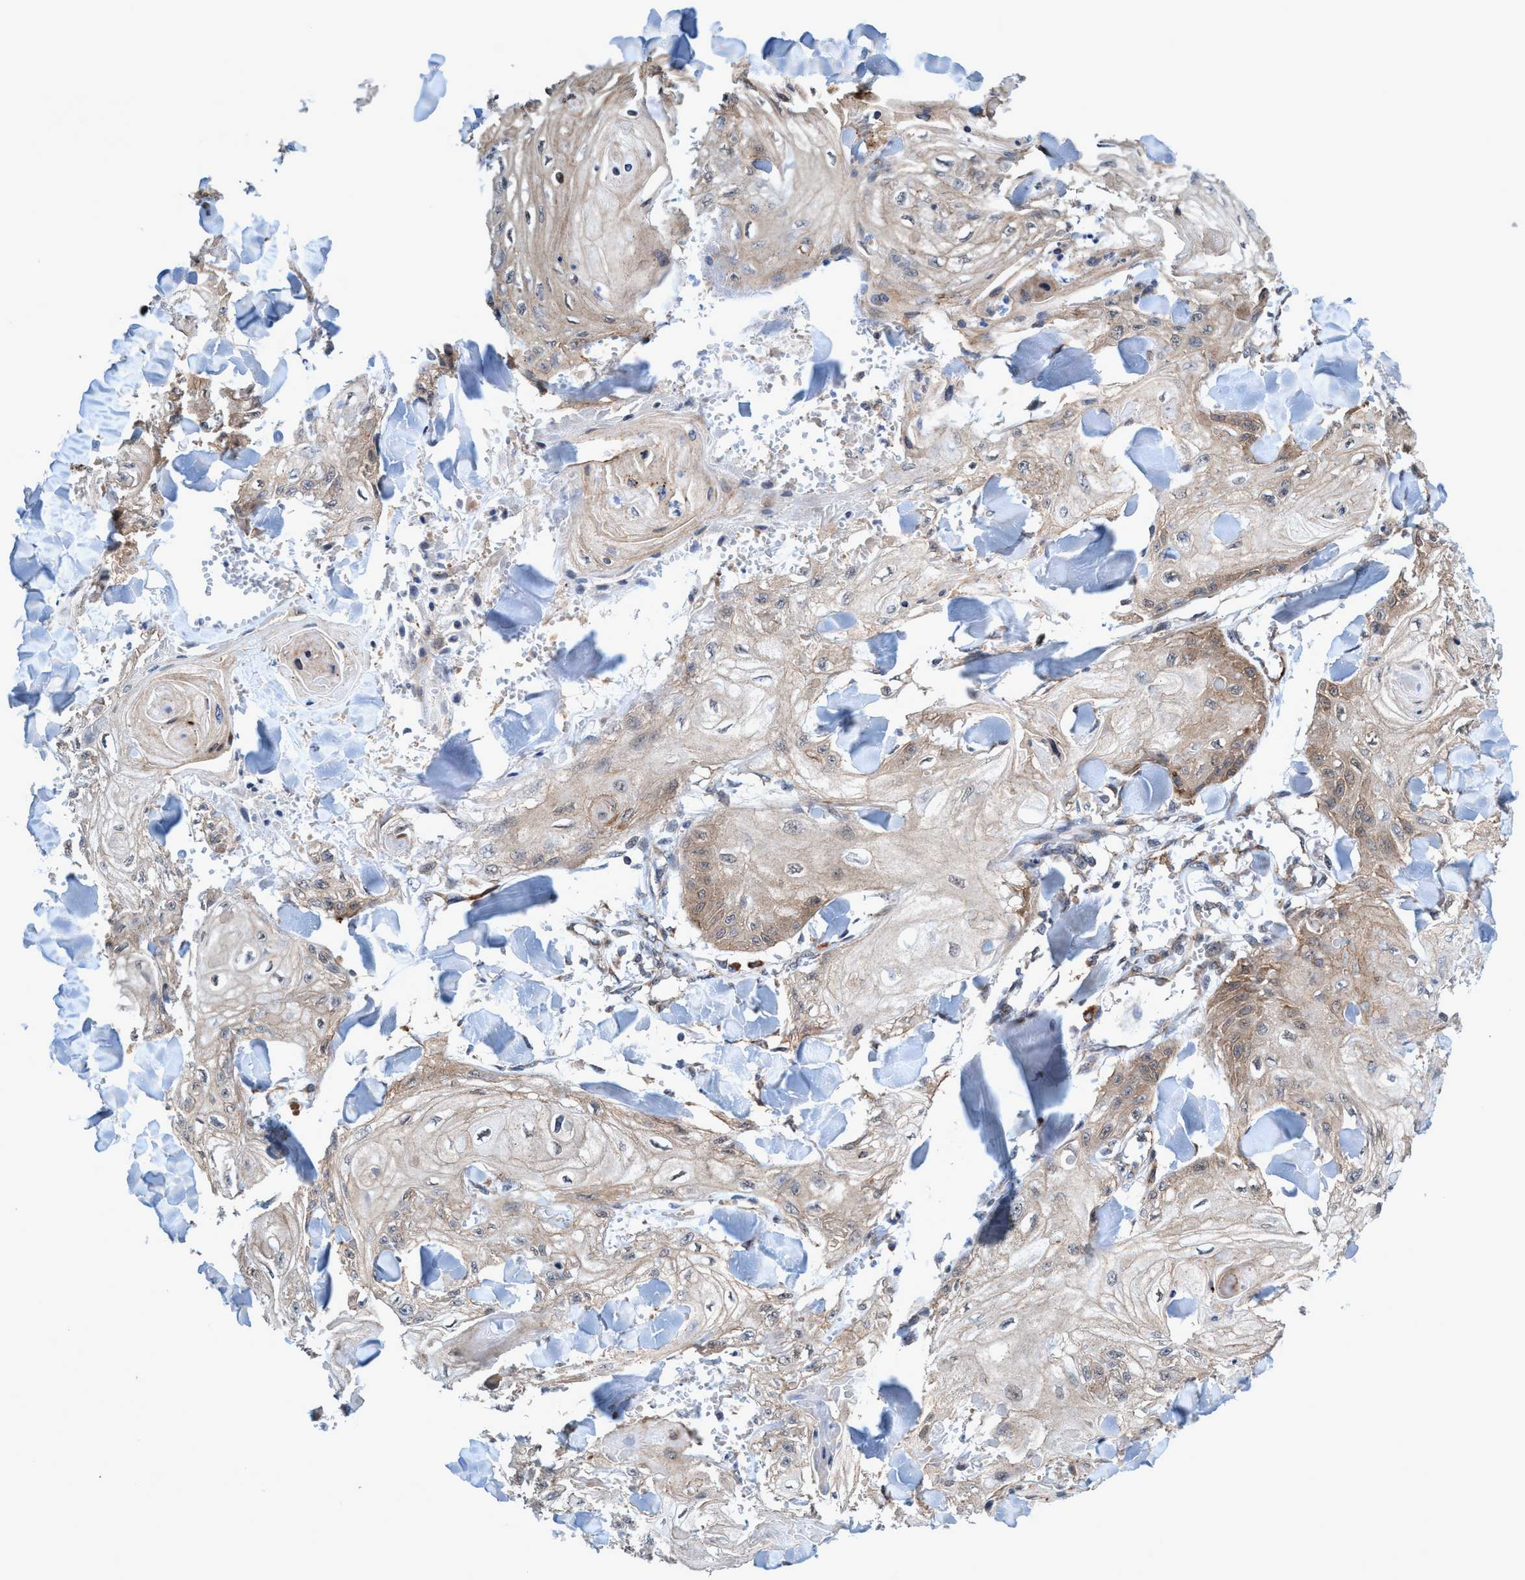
{"staining": {"intensity": "weak", "quantity": ">75%", "location": "cytoplasmic/membranous"}, "tissue": "skin cancer", "cell_type": "Tumor cells", "image_type": "cancer", "snomed": [{"axis": "morphology", "description": "Squamous cell carcinoma, NOS"}, {"axis": "topography", "description": "Skin"}], "caption": "Protein staining of skin squamous cell carcinoma tissue exhibits weak cytoplasmic/membranous expression in about >75% of tumor cells.", "gene": "TRIM65", "patient": {"sex": "male", "age": 74}}